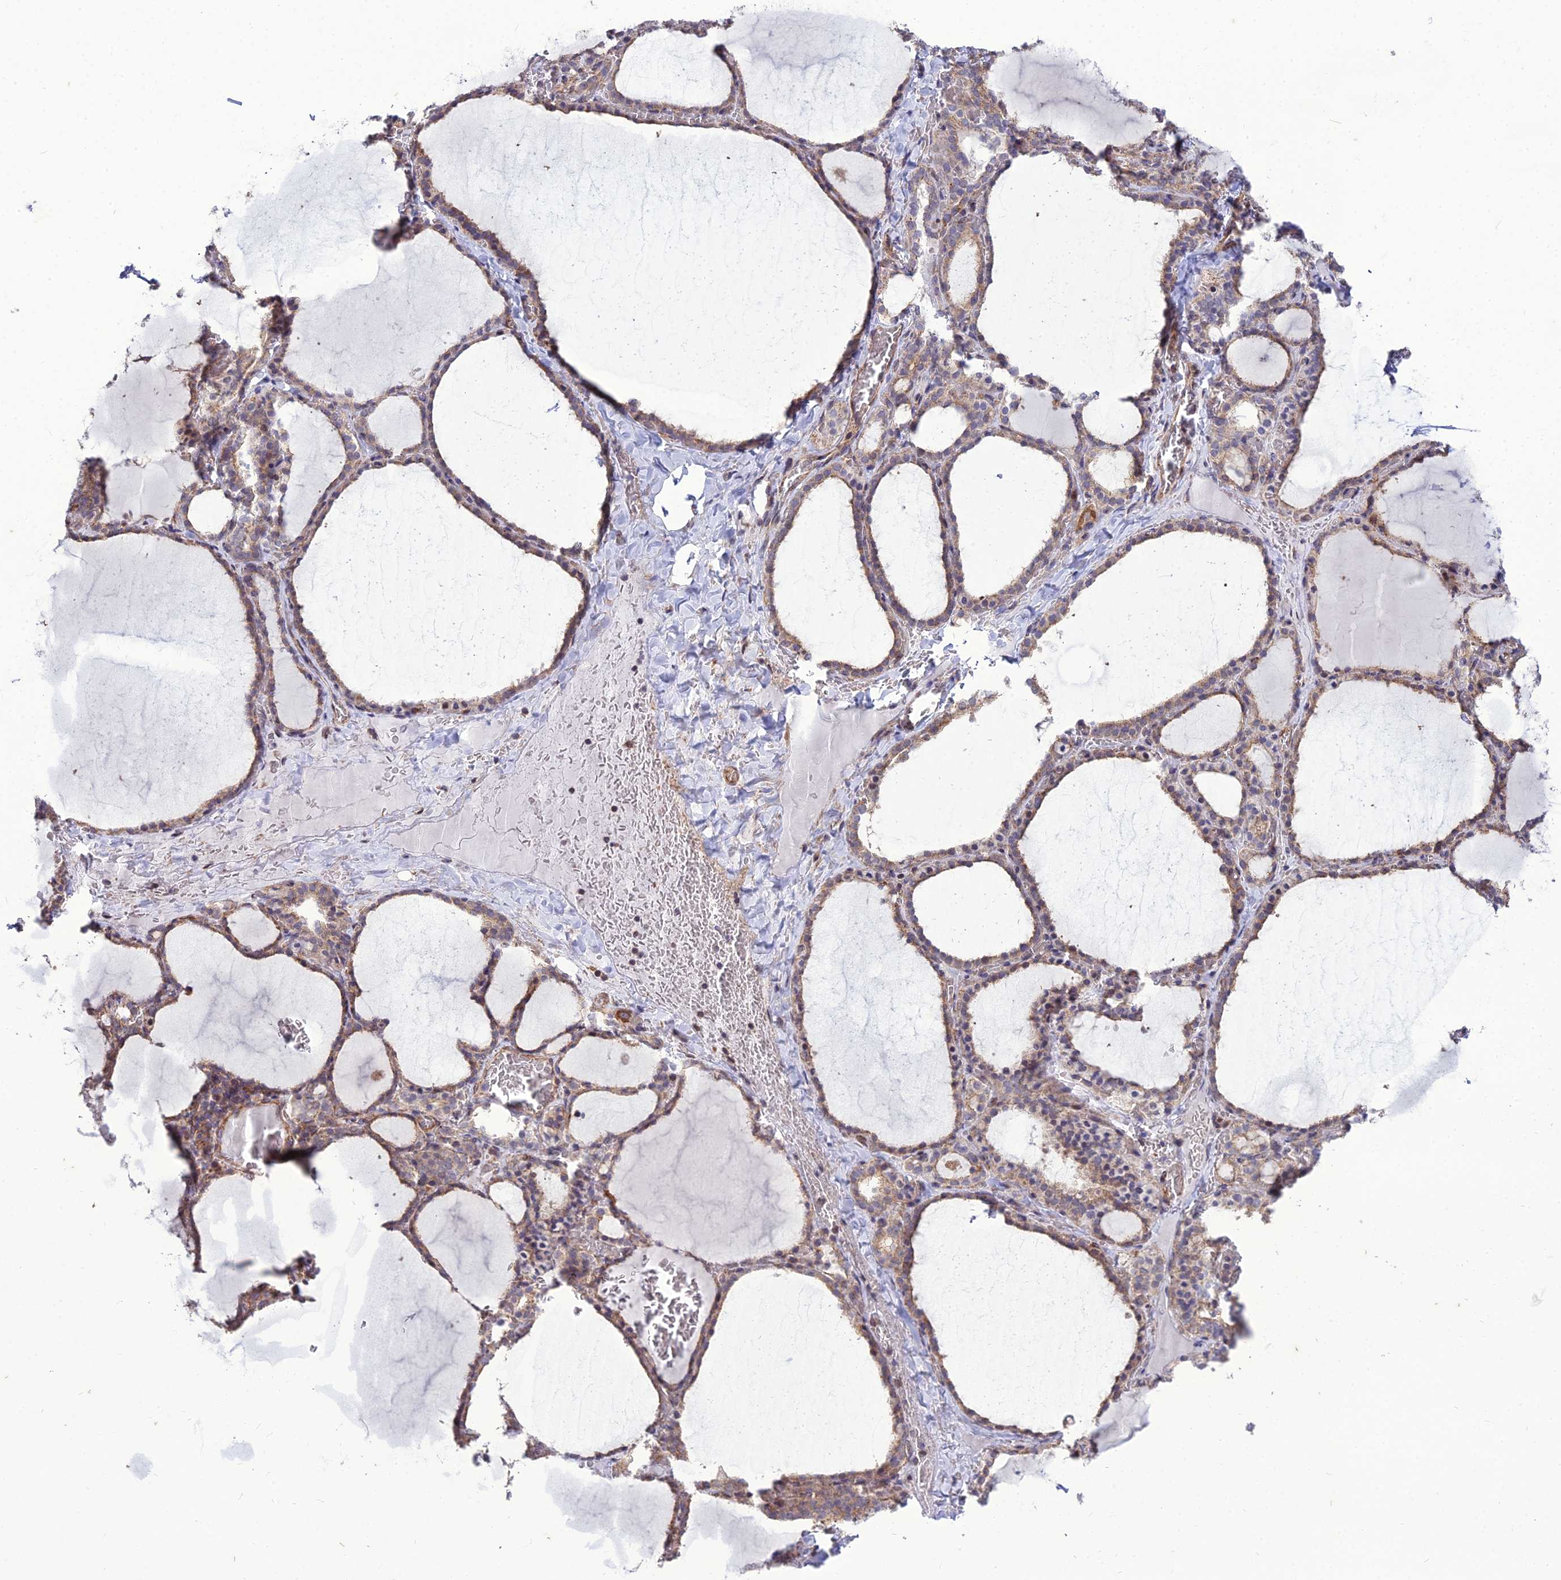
{"staining": {"intensity": "moderate", "quantity": "25%-75%", "location": "cytoplasmic/membranous"}, "tissue": "thyroid gland", "cell_type": "Glandular cells", "image_type": "normal", "snomed": [{"axis": "morphology", "description": "Normal tissue, NOS"}, {"axis": "topography", "description": "Thyroid gland"}], "caption": "Thyroid gland stained with immunohistochemistry (IHC) shows moderate cytoplasmic/membranous staining in approximately 25%-75% of glandular cells. The staining was performed using DAB, with brown indicating positive protein expression. Nuclei are stained blue with hematoxylin.", "gene": "TSPYL2", "patient": {"sex": "female", "age": 39}}